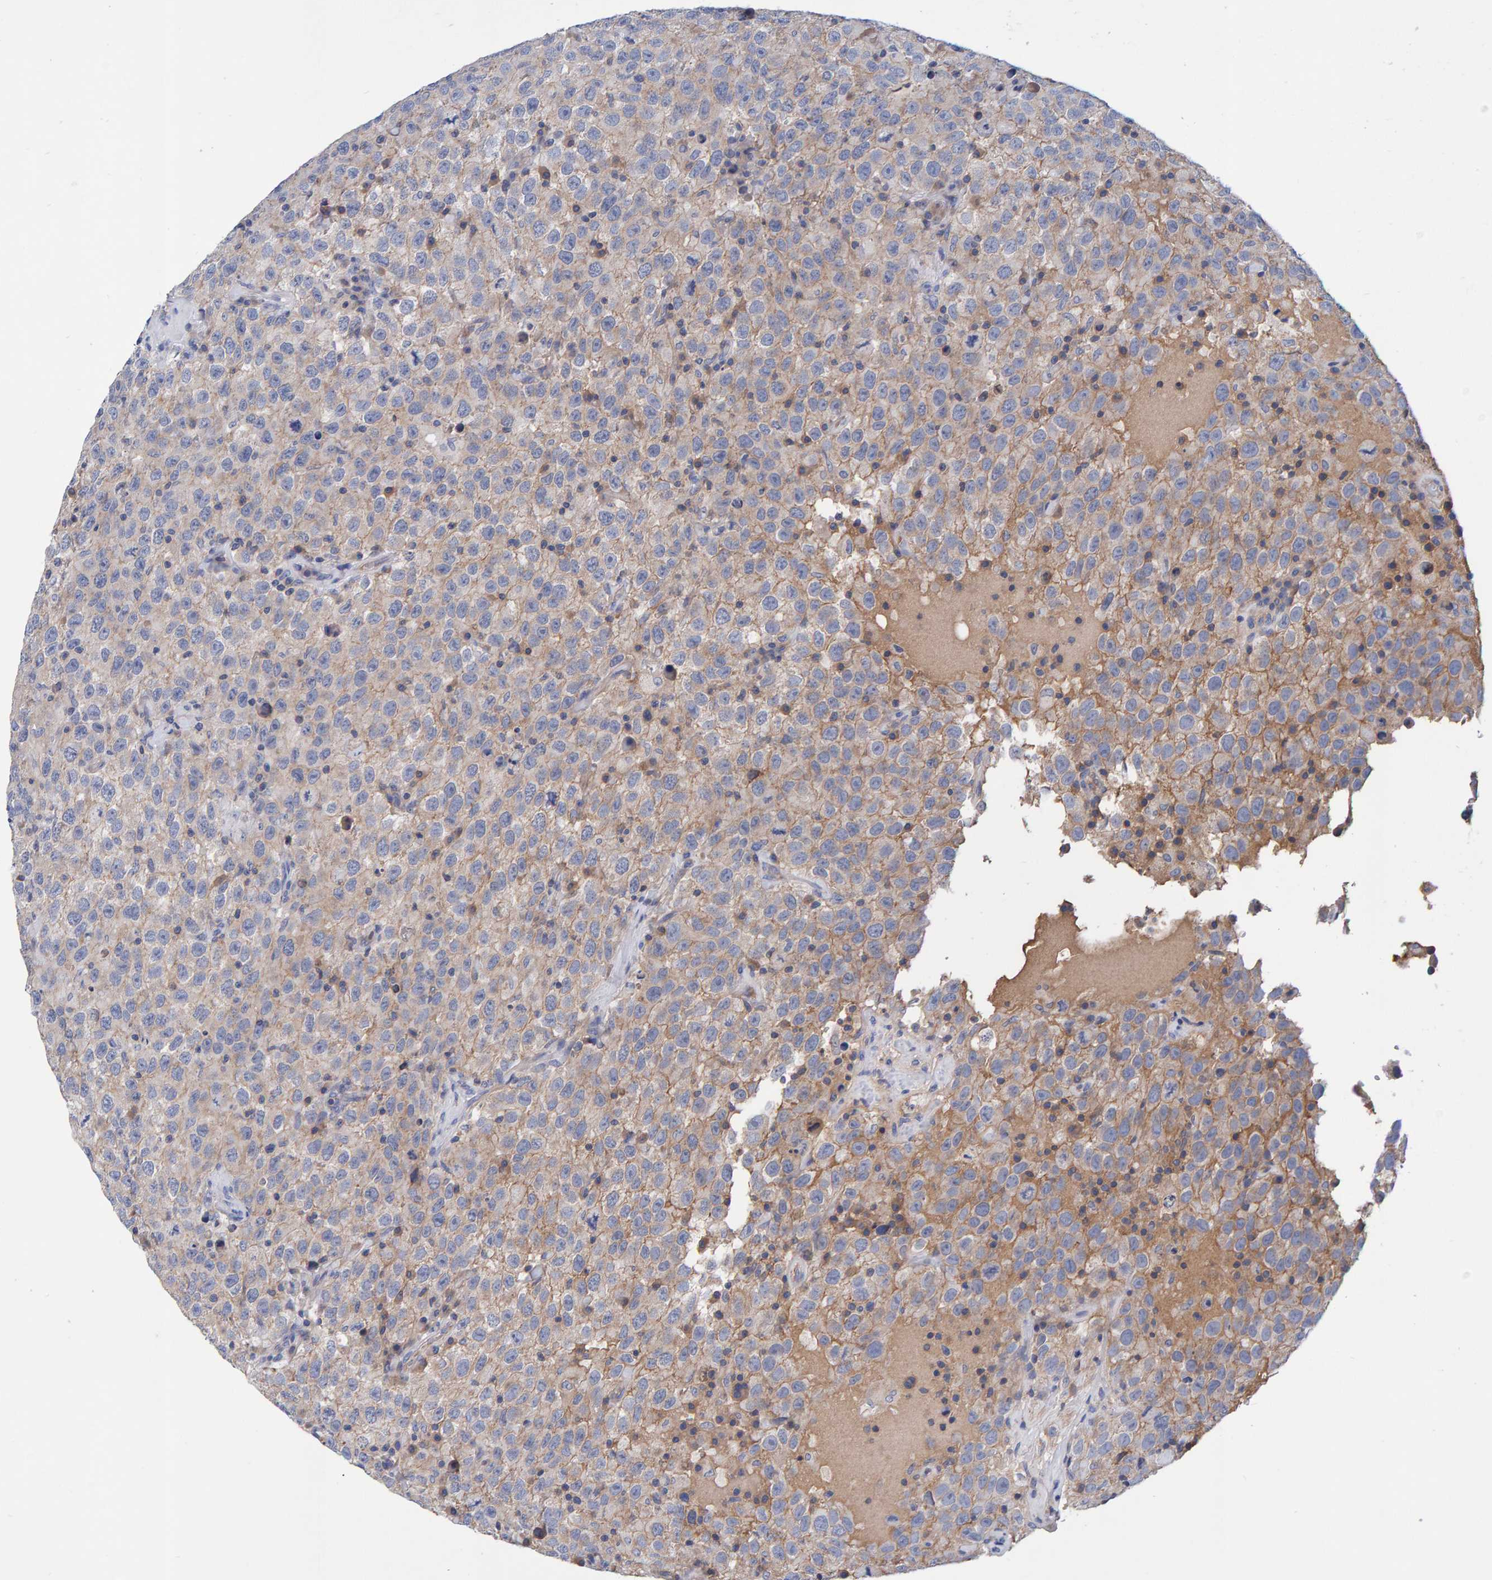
{"staining": {"intensity": "weak", "quantity": "25%-75%", "location": "cytoplasmic/membranous"}, "tissue": "testis cancer", "cell_type": "Tumor cells", "image_type": "cancer", "snomed": [{"axis": "morphology", "description": "Seminoma, NOS"}, {"axis": "topography", "description": "Testis"}], "caption": "Brown immunohistochemical staining in testis cancer (seminoma) demonstrates weak cytoplasmic/membranous expression in about 25%-75% of tumor cells.", "gene": "EFR3A", "patient": {"sex": "male", "age": 41}}